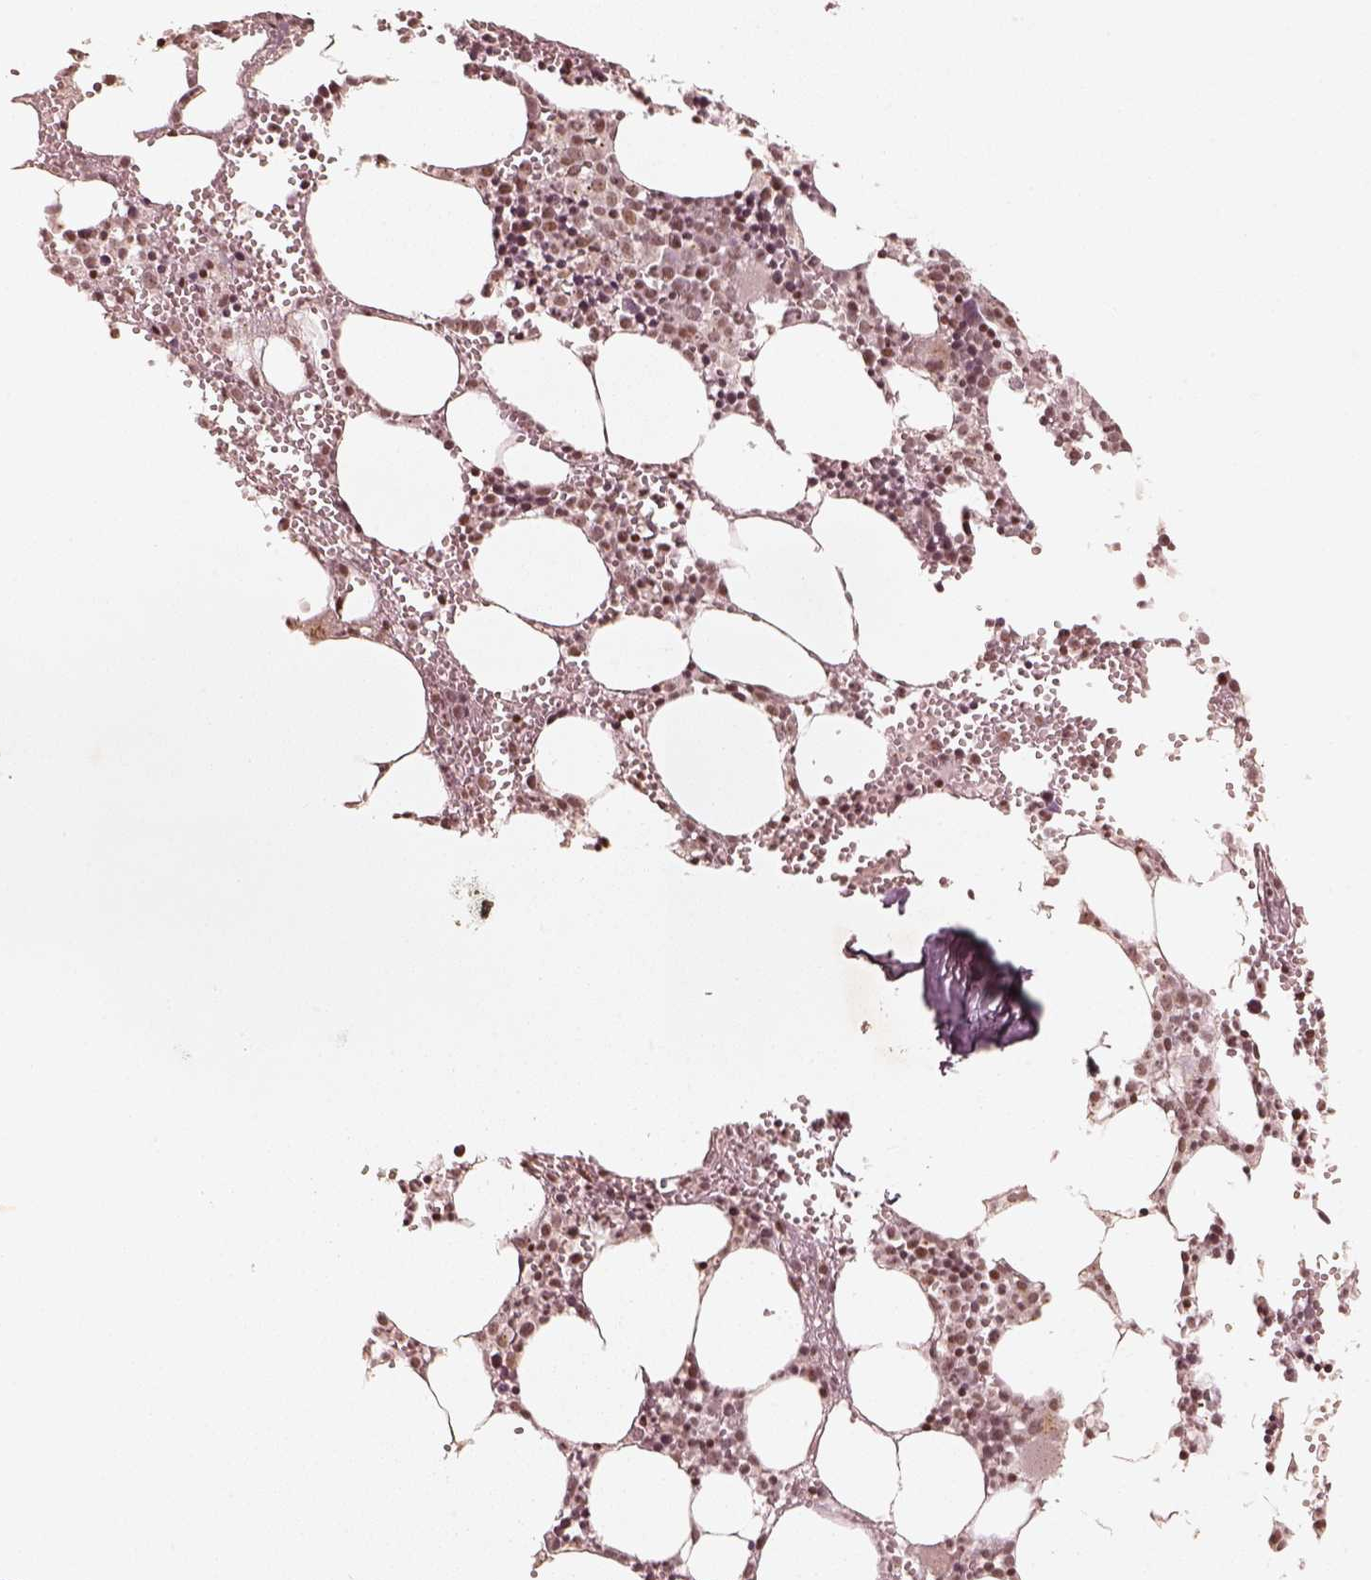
{"staining": {"intensity": "moderate", "quantity": "<25%", "location": "nuclear"}, "tissue": "bone marrow", "cell_type": "Hematopoietic cells", "image_type": "normal", "snomed": [{"axis": "morphology", "description": "Normal tissue, NOS"}, {"axis": "topography", "description": "Bone marrow"}], "caption": "Immunohistochemical staining of normal bone marrow demonstrates <25% levels of moderate nuclear protein staining in approximately <25% of hematopoietic cells.", "gene": "GMEB2", "patient": {"sex": "male", "age": 89}}